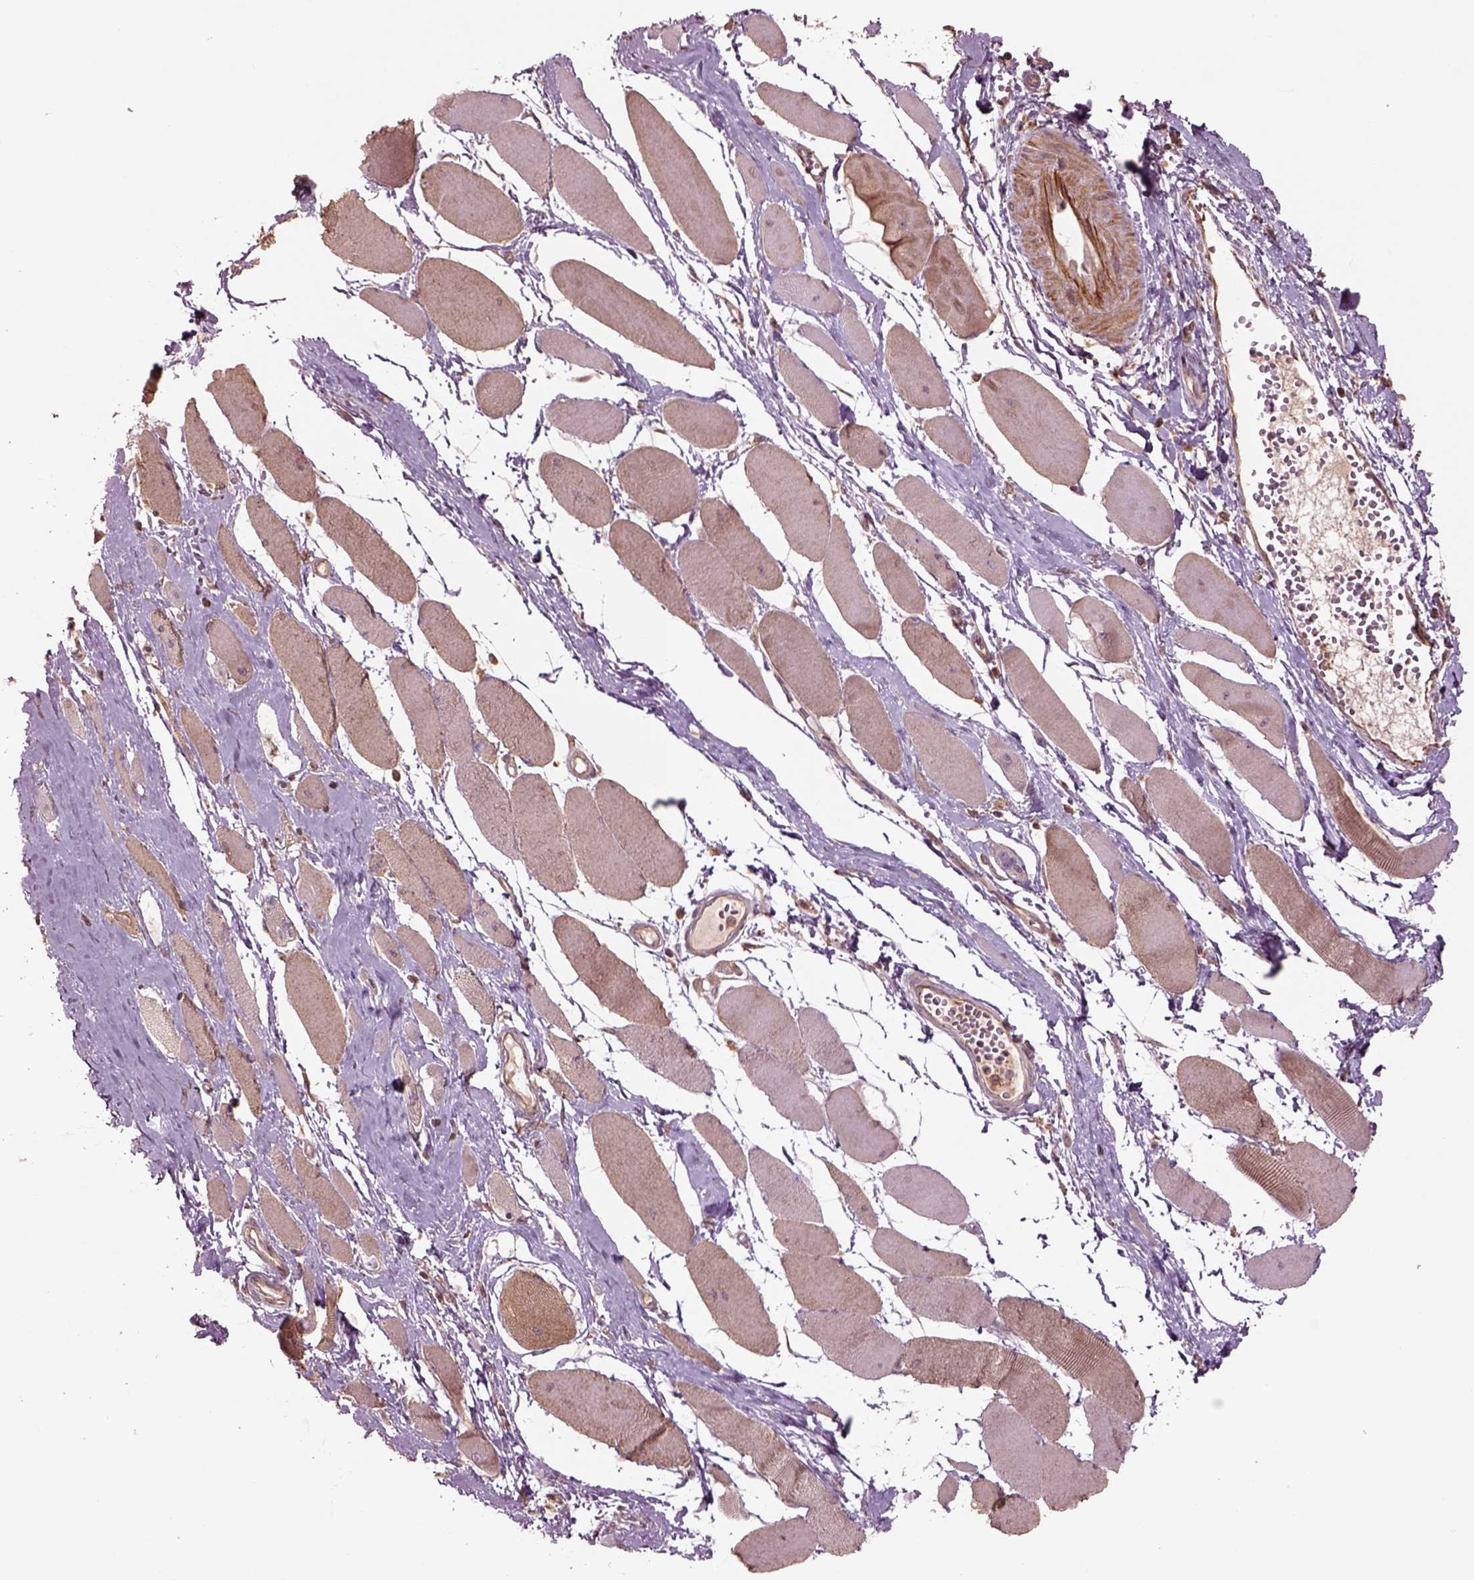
{"staining": {"intensity": "weak", "quantity": ">75%", "location": "cytoplasmic/membranous"}, "tissue": "skeletal muscle", "cell_type": "Myocytes", "image_type": "normal", "snomed": [{"axis": "morphology", "description": "Normal tissue, NOS"}, {"axis": "topography", "description": "Skeletal muscle"}], "caption": "DAB immunohistochemical staining of unremarkable human skeletal muscle reveals weak cytoplasmic/membranous protein positivity in about >75% of myocytes. The protein of interest is shown in brown color, while the nuclei are stained blue.", "gene": "SLC25A31", "patient": {"sex": "female", "age": 75}}